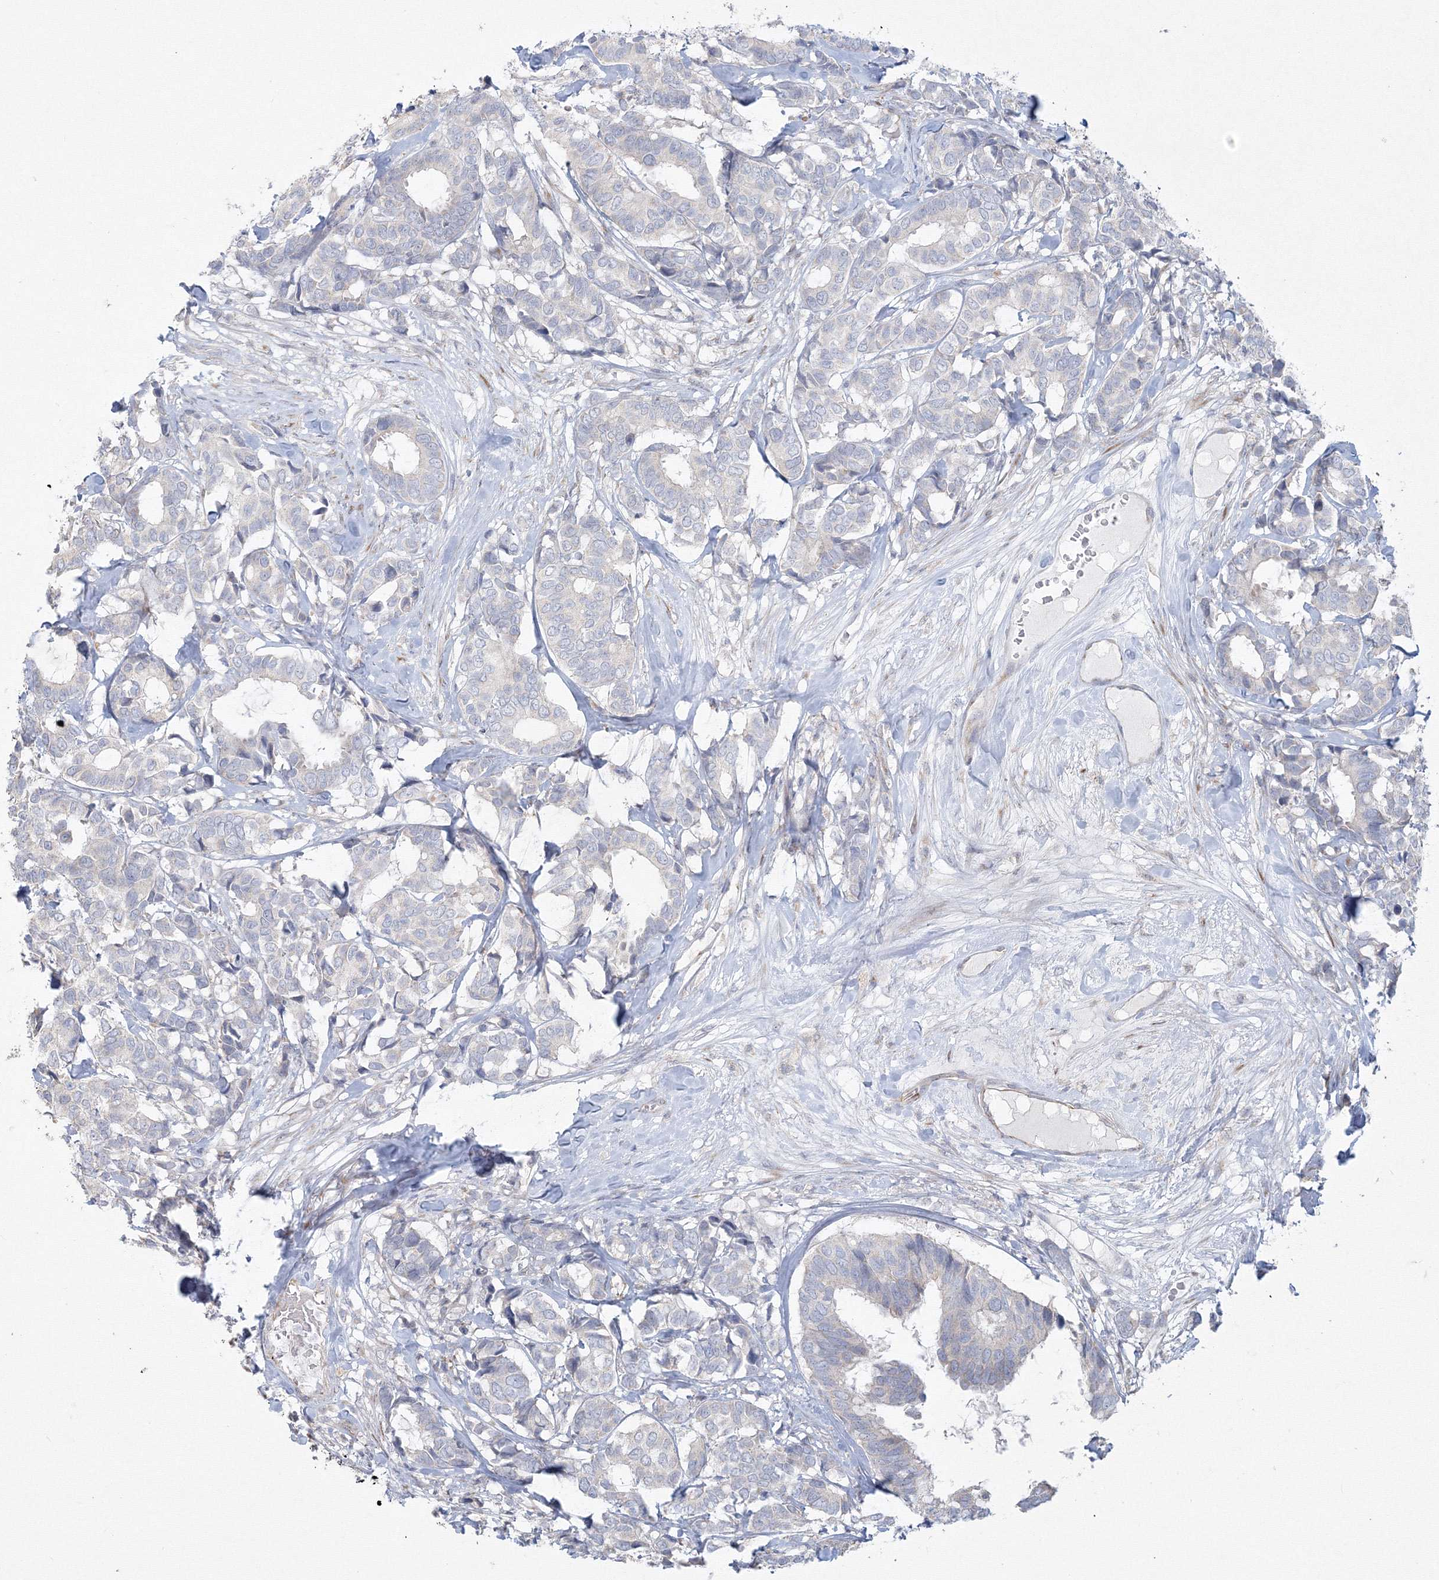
{"staining": {"intensity": "negative", "quantity": "none", "location": "none"}, "tissue": "breast cancer", "cell_type": "Tumor cells", "image_type": "cancer", "snomed": [{"axis": "morphology", "description": "Duct carcinoma"}, {"axis": "topography", "description": "Breast"}], "caption": "Tumor cells are negative for protein expression in human breast invasive ductal carcinoma.", "gene": "WDR49", "patient": {"sex": "female", "age": 87}}